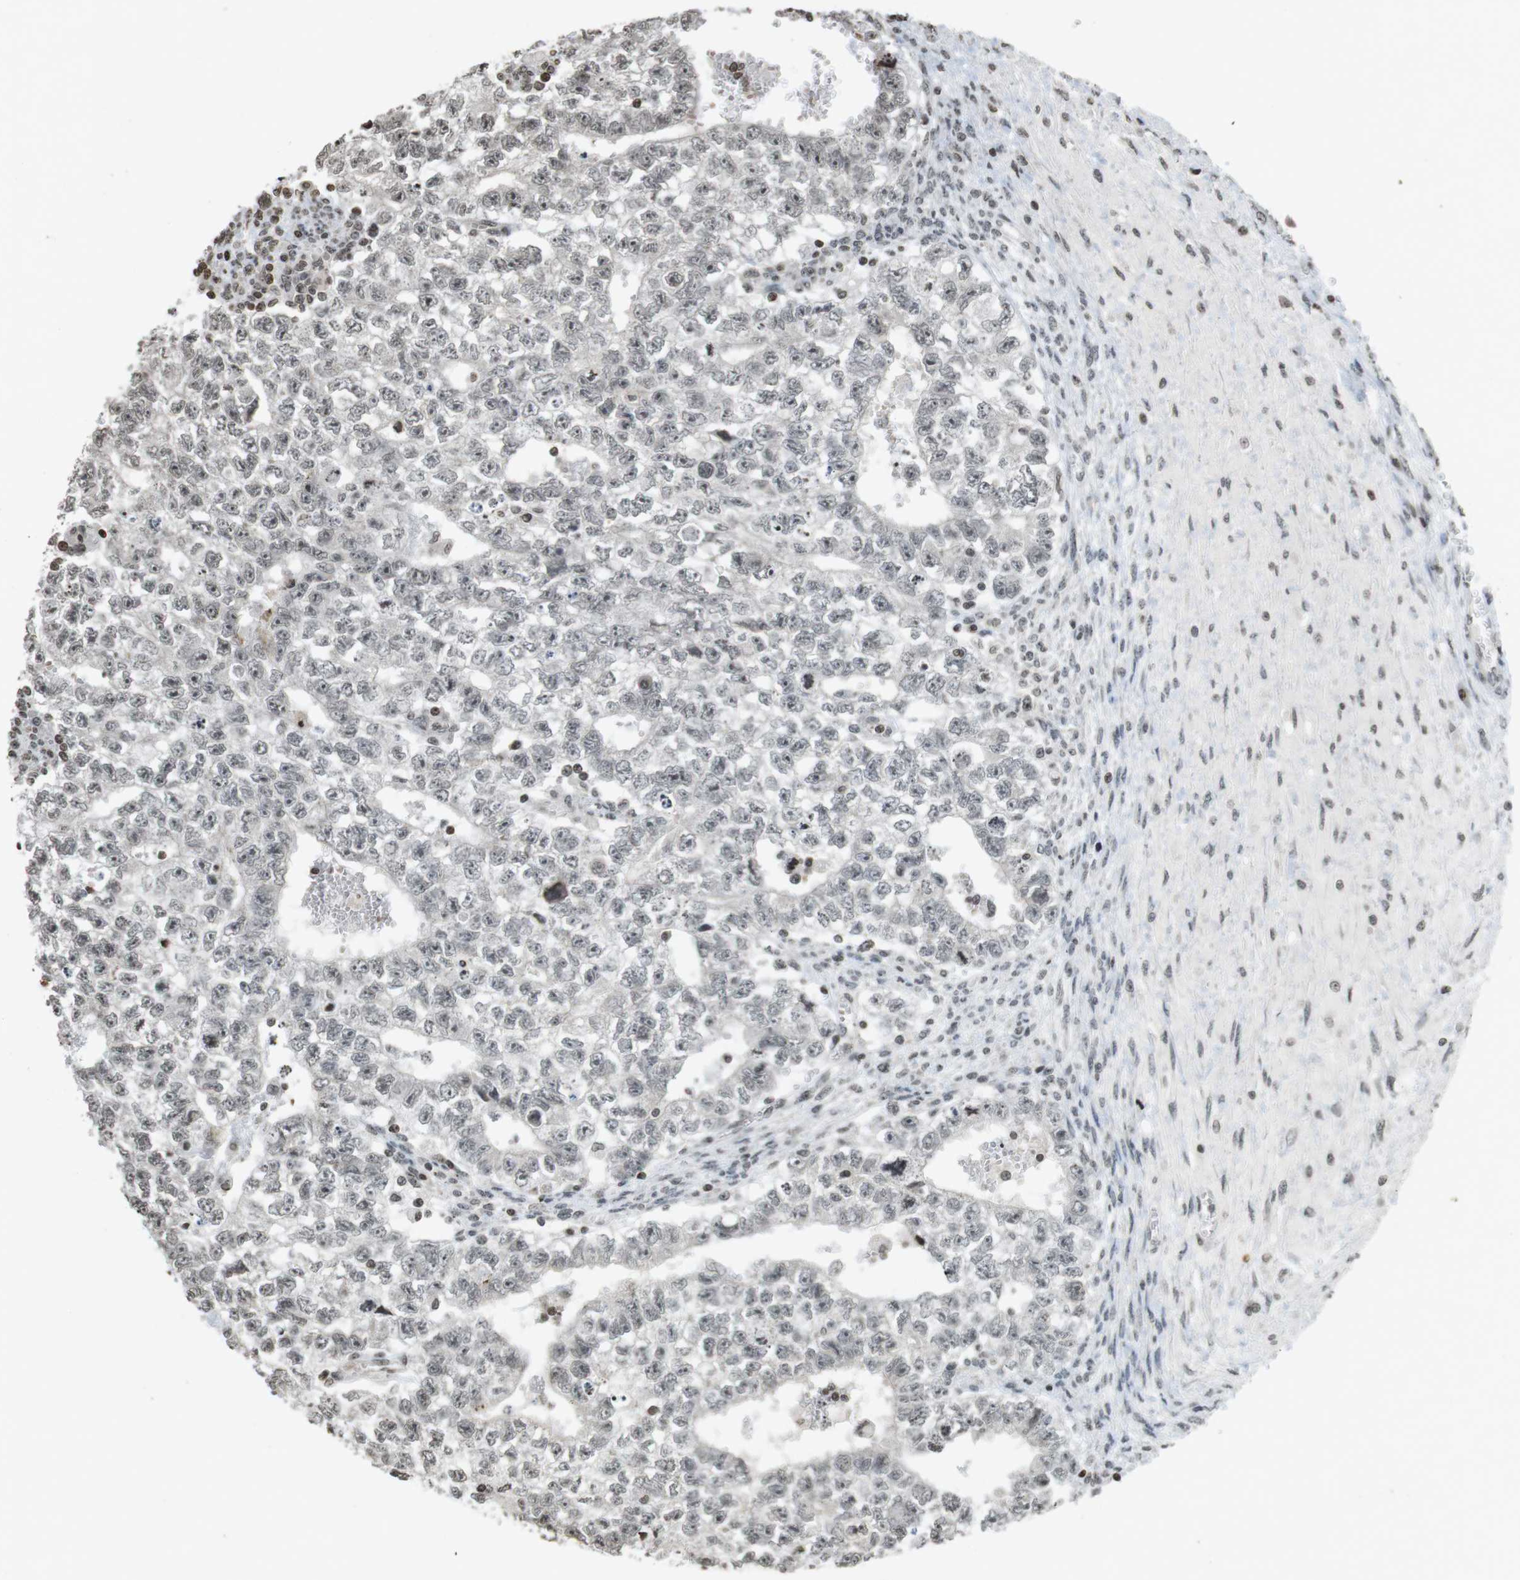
{"staining": {"intensity": "negative", "quantity": "none", "location": "none"}, "tissue": "testis cancer", "cell_type": "Tumor cells", "image_type": "cancer", "snomed": [{"axis": "morphology", "description": "Seminoma, NOS"}, {"axis": "morphology", "description": "Carcinoma, Embryonal, NOS"}, {"axis": "topography", "description": "Testis"}], "caption": "Immunohistochemistry of embryonal carcinoma (testis) exhibits no positivity in tumor cells. The staining was performed using DAB (3,3'-diaminobenzidine) to visualize the protein expression in brown, while the nuclei were stained in blue with hematoxylin (Magnification: 20x).", "gene": "FOXA3", "patient": {"sex": "male", "age": 38}}